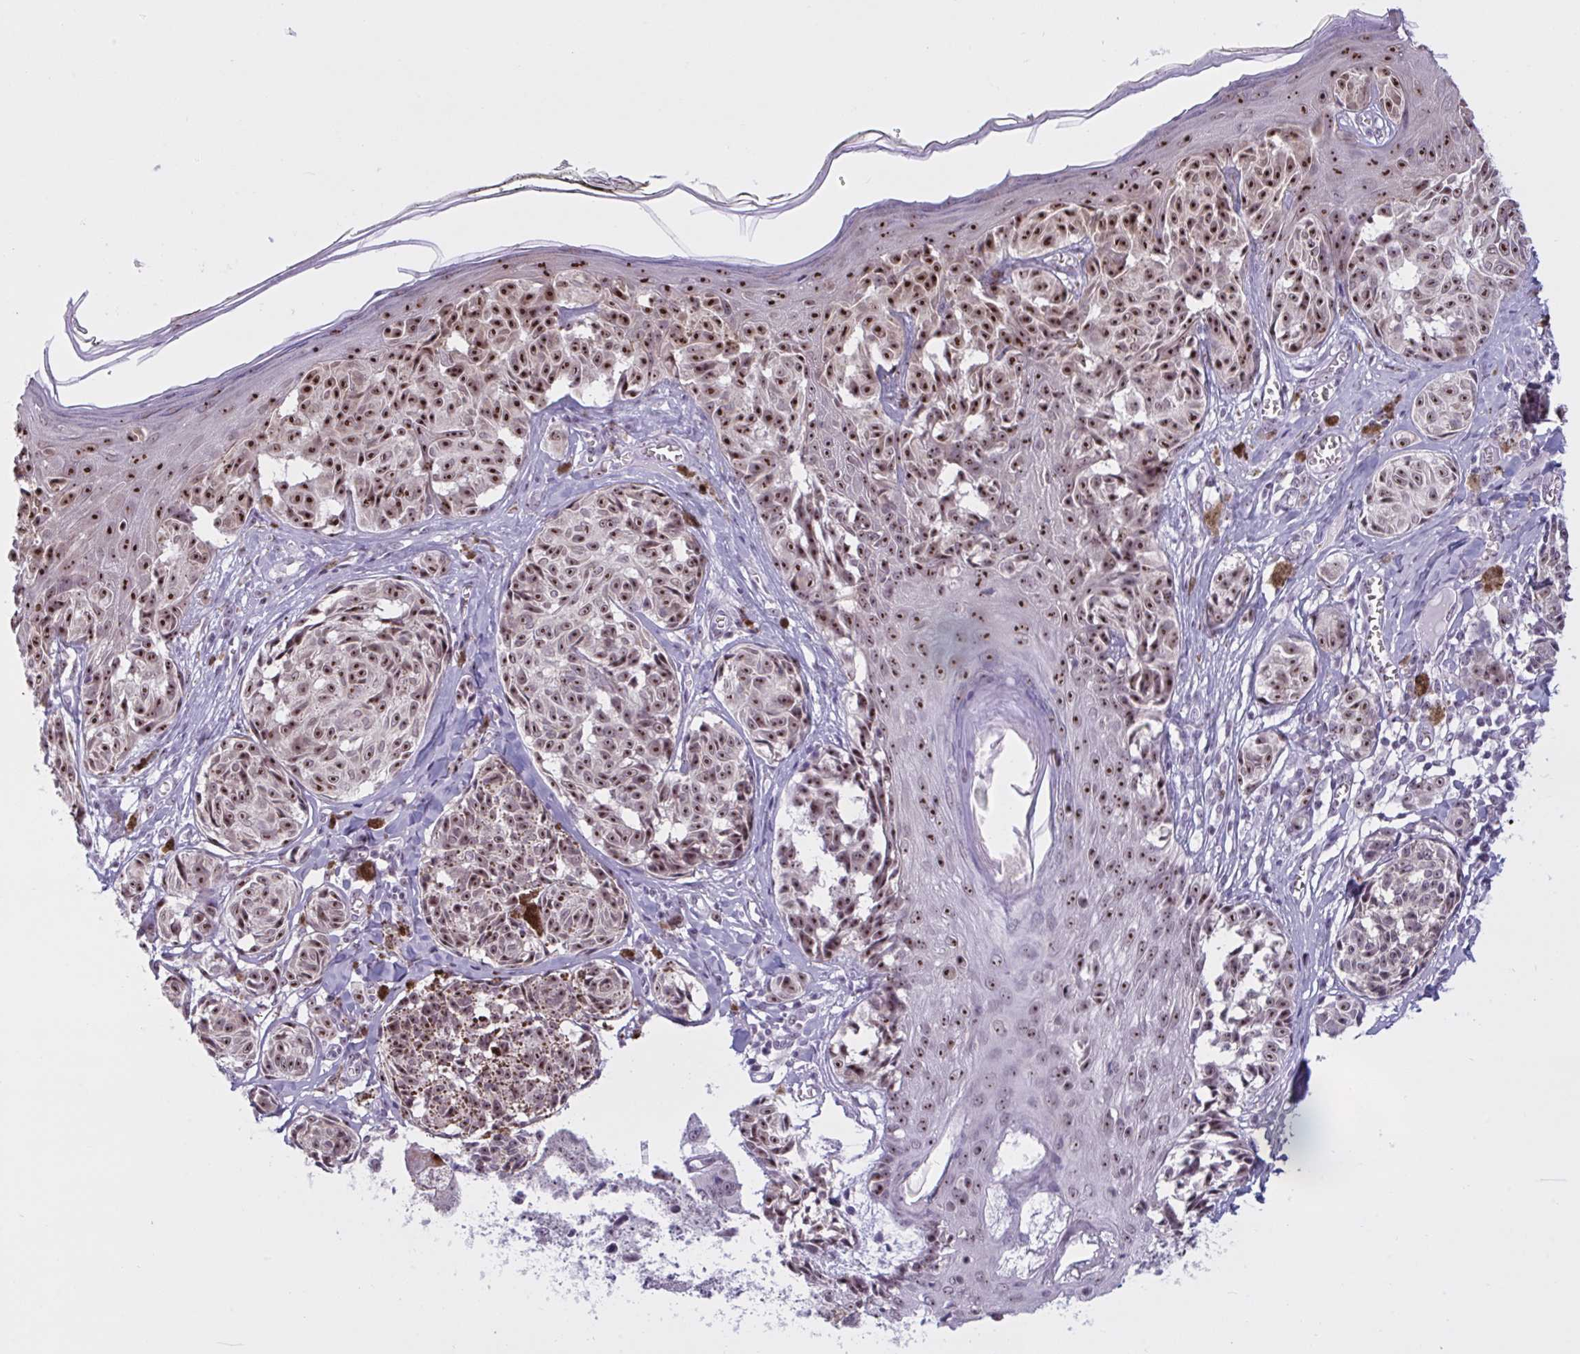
{"staining": {"intensity": "moderate", "quantity": ">75%", "location": "nuclear"}, "tissue": "melanoma", "cell_type": "Tumor cells", "image_type": "cancer", "snomed": [{"axis": "morphology", "description": "Malignant melanoma, NOS"}, {"axis": "topography", "description": "Skin"}], "caption": "Immunohistochemistry of human melanoma displays medium levels of moderate nuclear expression in approximately >75% of tumor cells.", "gene": "TGM6", "patient": {"sex": "female", "age": 43}}